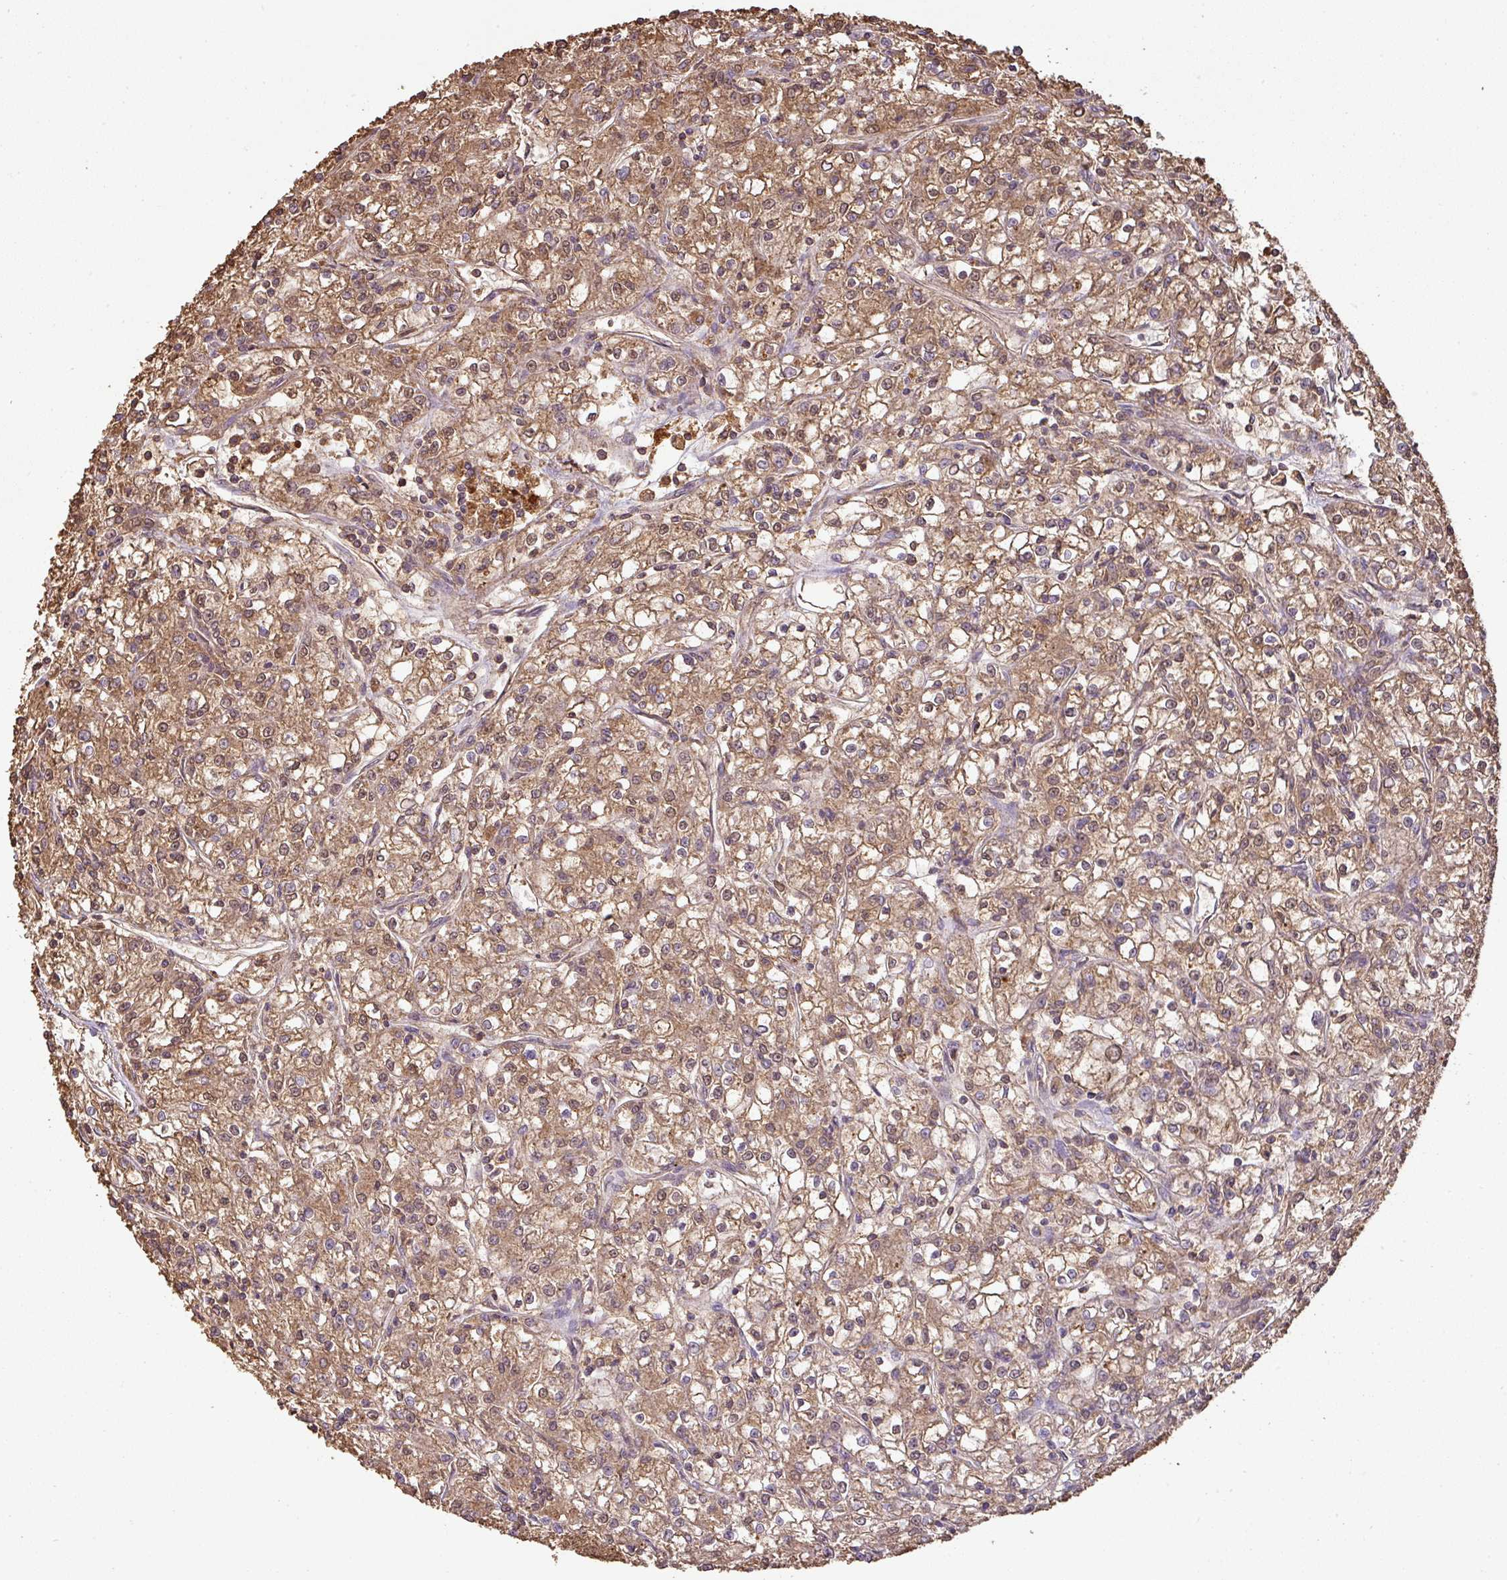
{"staining": {"intensity": "moderate", "quantity": ">75%", "location": "cytoplasmic/membranous"}, "tissue": "renal cancer", "cell_type": "Tumor cells", "image_type": "cancer", "snomed": [{"axis": "morphology", "description": "Adenocarcinoma, NOS"}, {"axis": "topography", "description": "Kidney"}], "caption": "Renal cancer (adenocarcinoma) stained with a brown dye exhibits moderate cytoplasmic/membranous positive positivity in about >75% of tumor cells.", "gene": "ATAT1", "patient": {"sex": "female", "age": 59}}